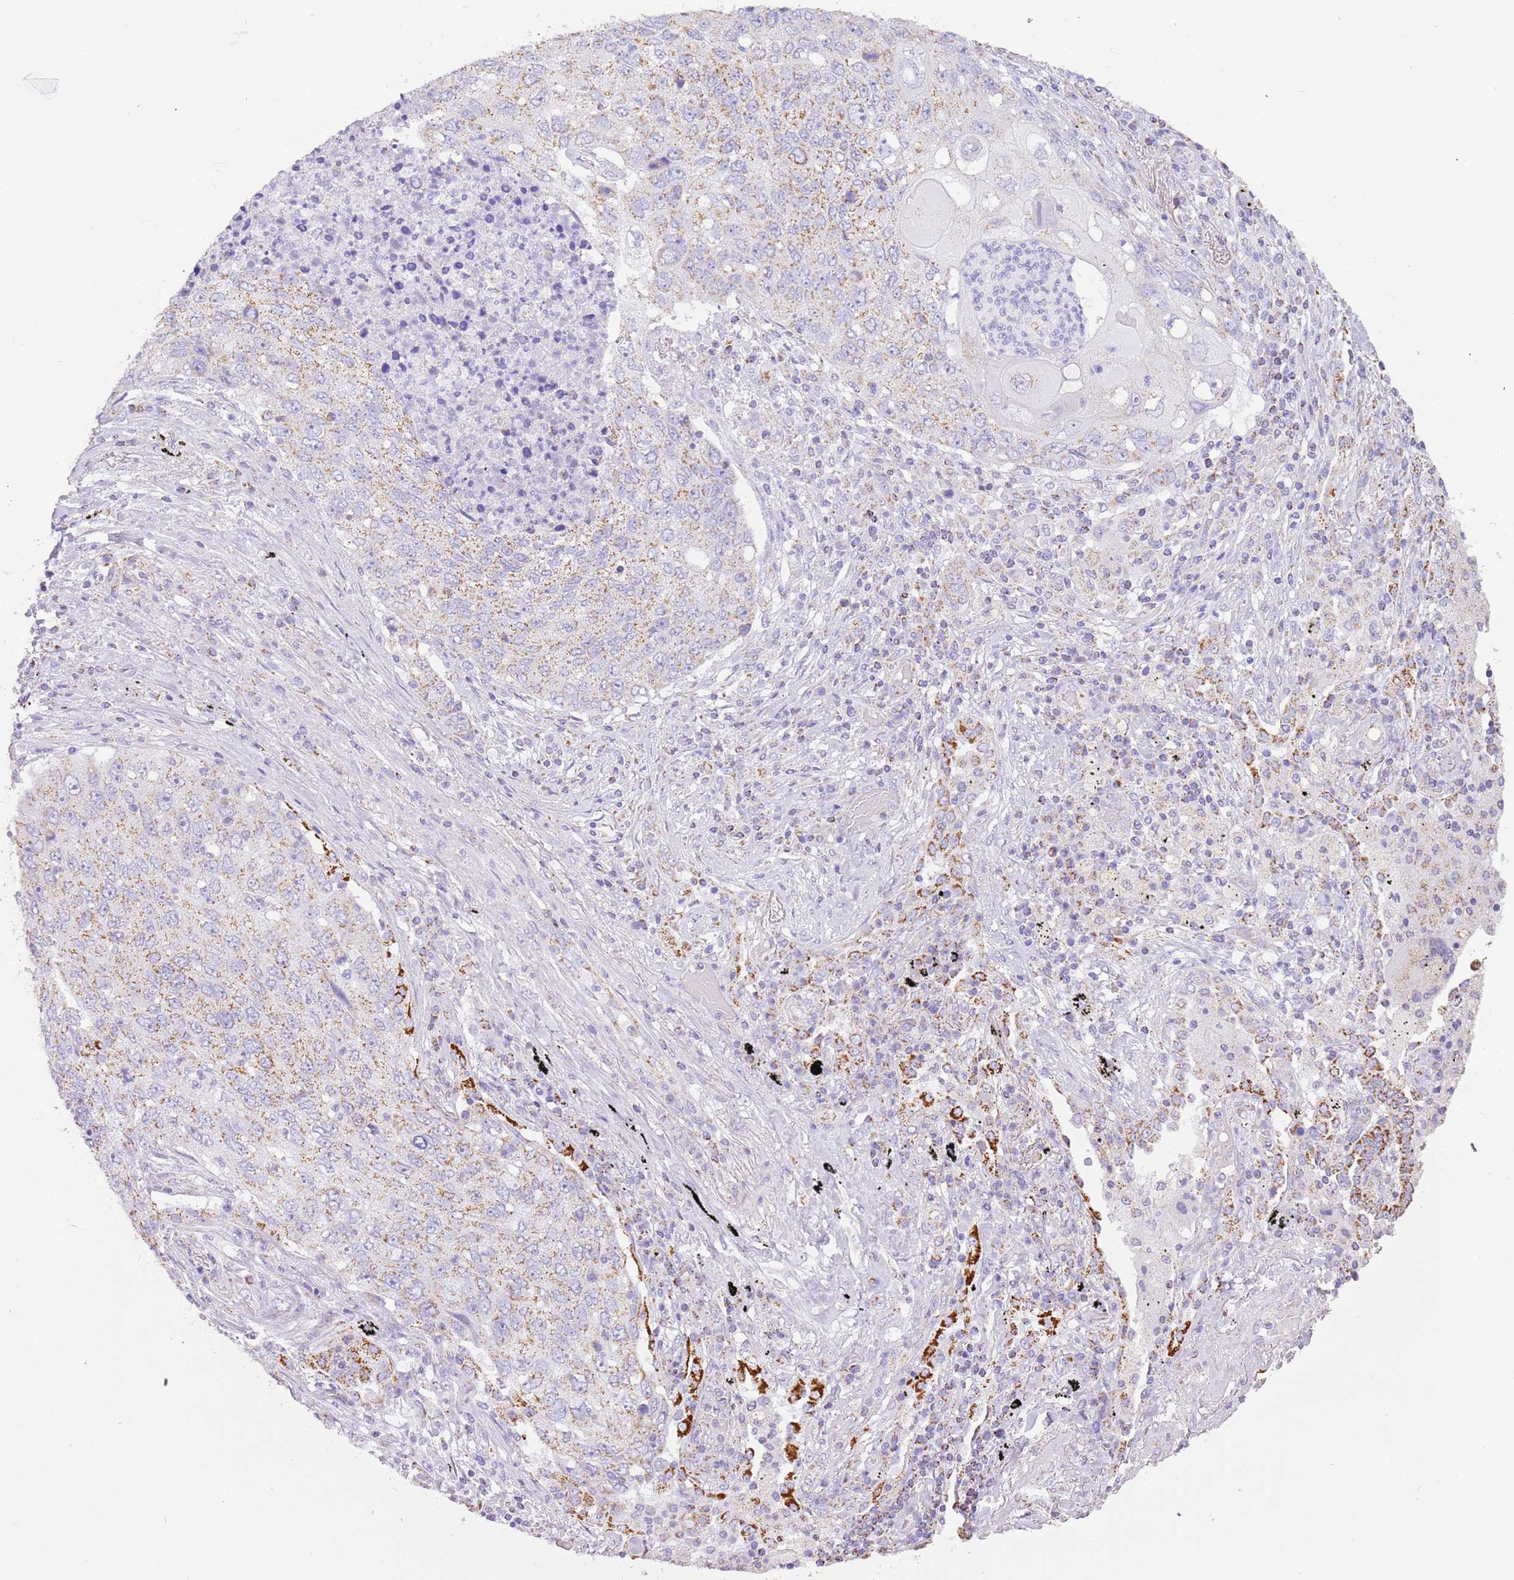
{"staining": {"intensity": "moderate", "quantity": ">75%", "location": "cytoplasmic/membranous"}, "tissue": "lung cancer", "cell_type": "Tumor cells", "image_type": "cancer", "snomed": [{"axis": "morphology", "description": "Squamous cell carcinoma, NOS"}, {"axis": "topography", "description": "Lung"}], "caption": "Immunohistochemical staining of lung cancer (squamous cell carcinoma) exhibits moderate cytoplasmic/membranous protein positivity in approximately >75% of tumor cells.", "gene": "SUCLG2", "patient": {"sex": "female", "age": 63}}